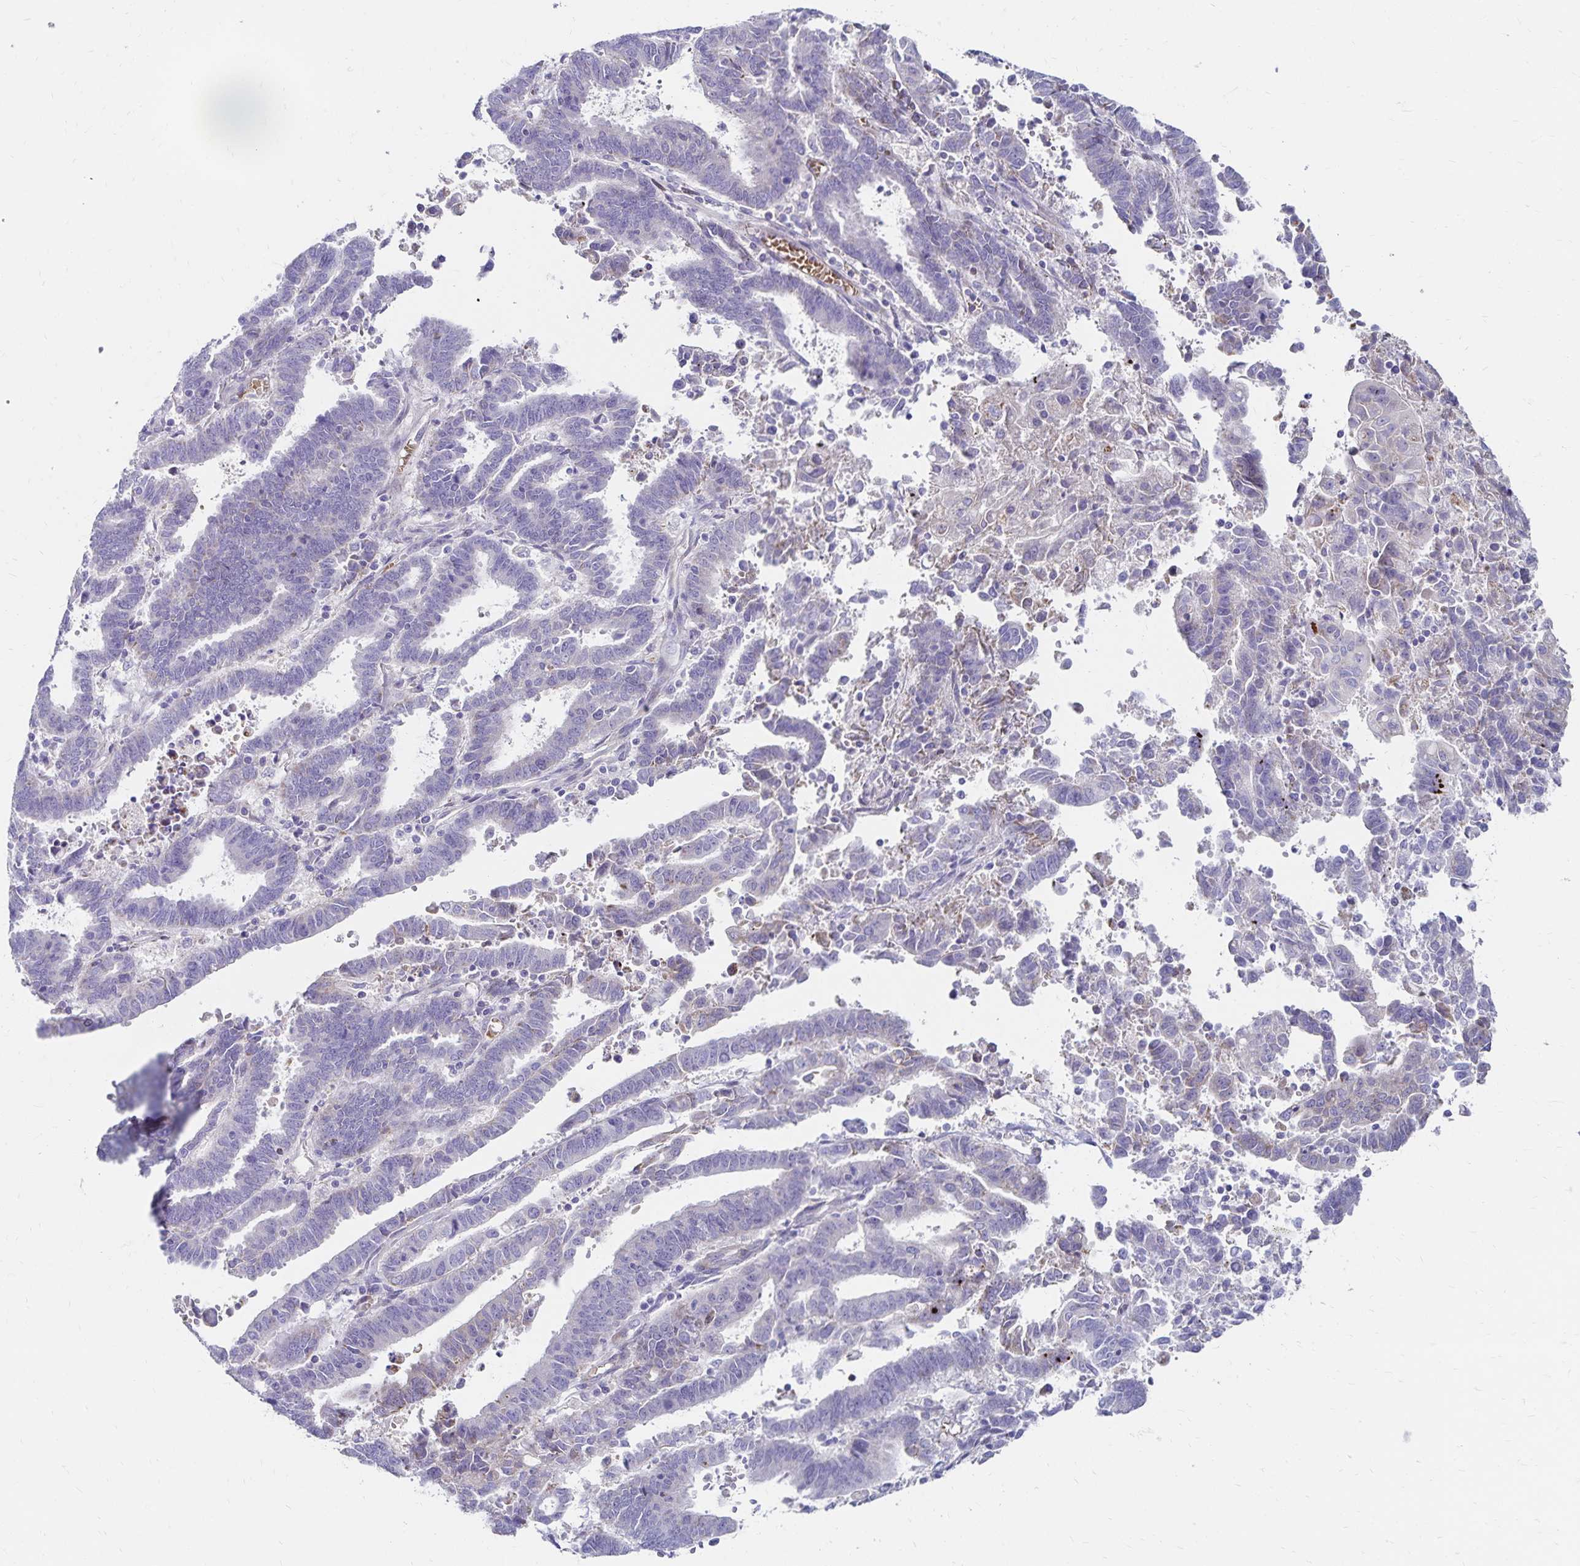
{"staining": {"intensity": "negative", "quantity": "none", "location": "none"}, "tissue": "endometrial cancer", "cell_type": "Tumor cells", "image_type": "cancer", "snomed": [{"axis": "morphology", "description": "Adenocarcinoma, NOS"}, {"axis": "topography", "description": "Uterus"}], "caption": "A photomicrograph of human endometrial adenocarcinoma is negative for staining in tumor cells.", "gene": "NECAP1", "patient": {"sex": "female", "age": 83}}